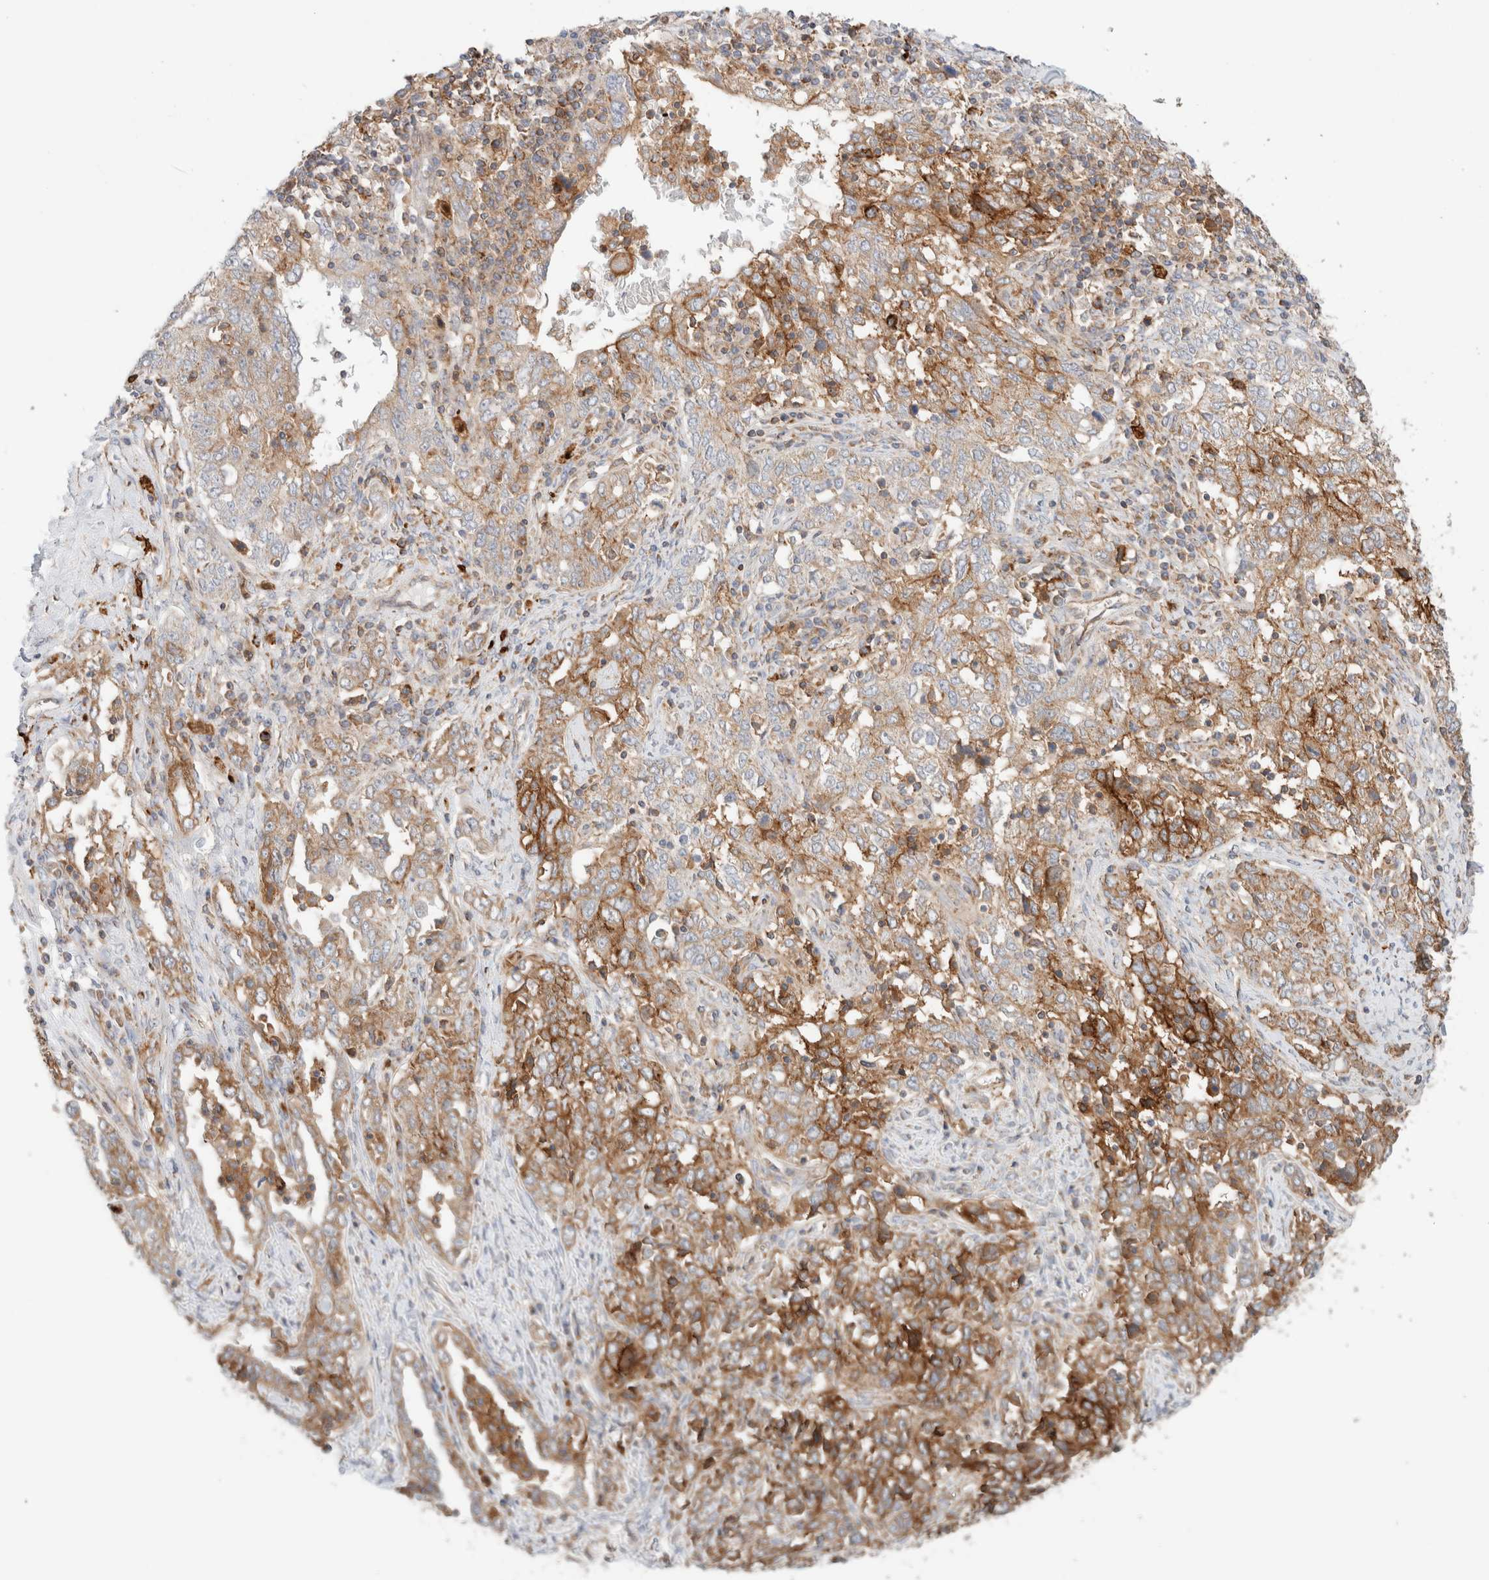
{"staining": {"intensity": "moderate", "quantity": ">75%", "location": "cytoplasmic/membranous"}, "tissue": "ovarian cancer", "cell_type": "Tumor cells", "image_type": "cancer", "snomed": [{"axis": "morphology", "description": "Carcinoma, endometroid"}, {"axis": "topography", "description": "Ovary"}], "caption": "Ovarian cancer was stained to show a protein in brown. There is medium levels of moderate cytoplasmic/membranous staining in about >75% of tumor cells. (Stains: DAB (3,3'-diaminobenzidine) in brown, nuclei in blue, Microscopy: brightfield microscopy at high magnification).", "gene": "MRM3", "patient": {"sex": "female", "age": 62}}